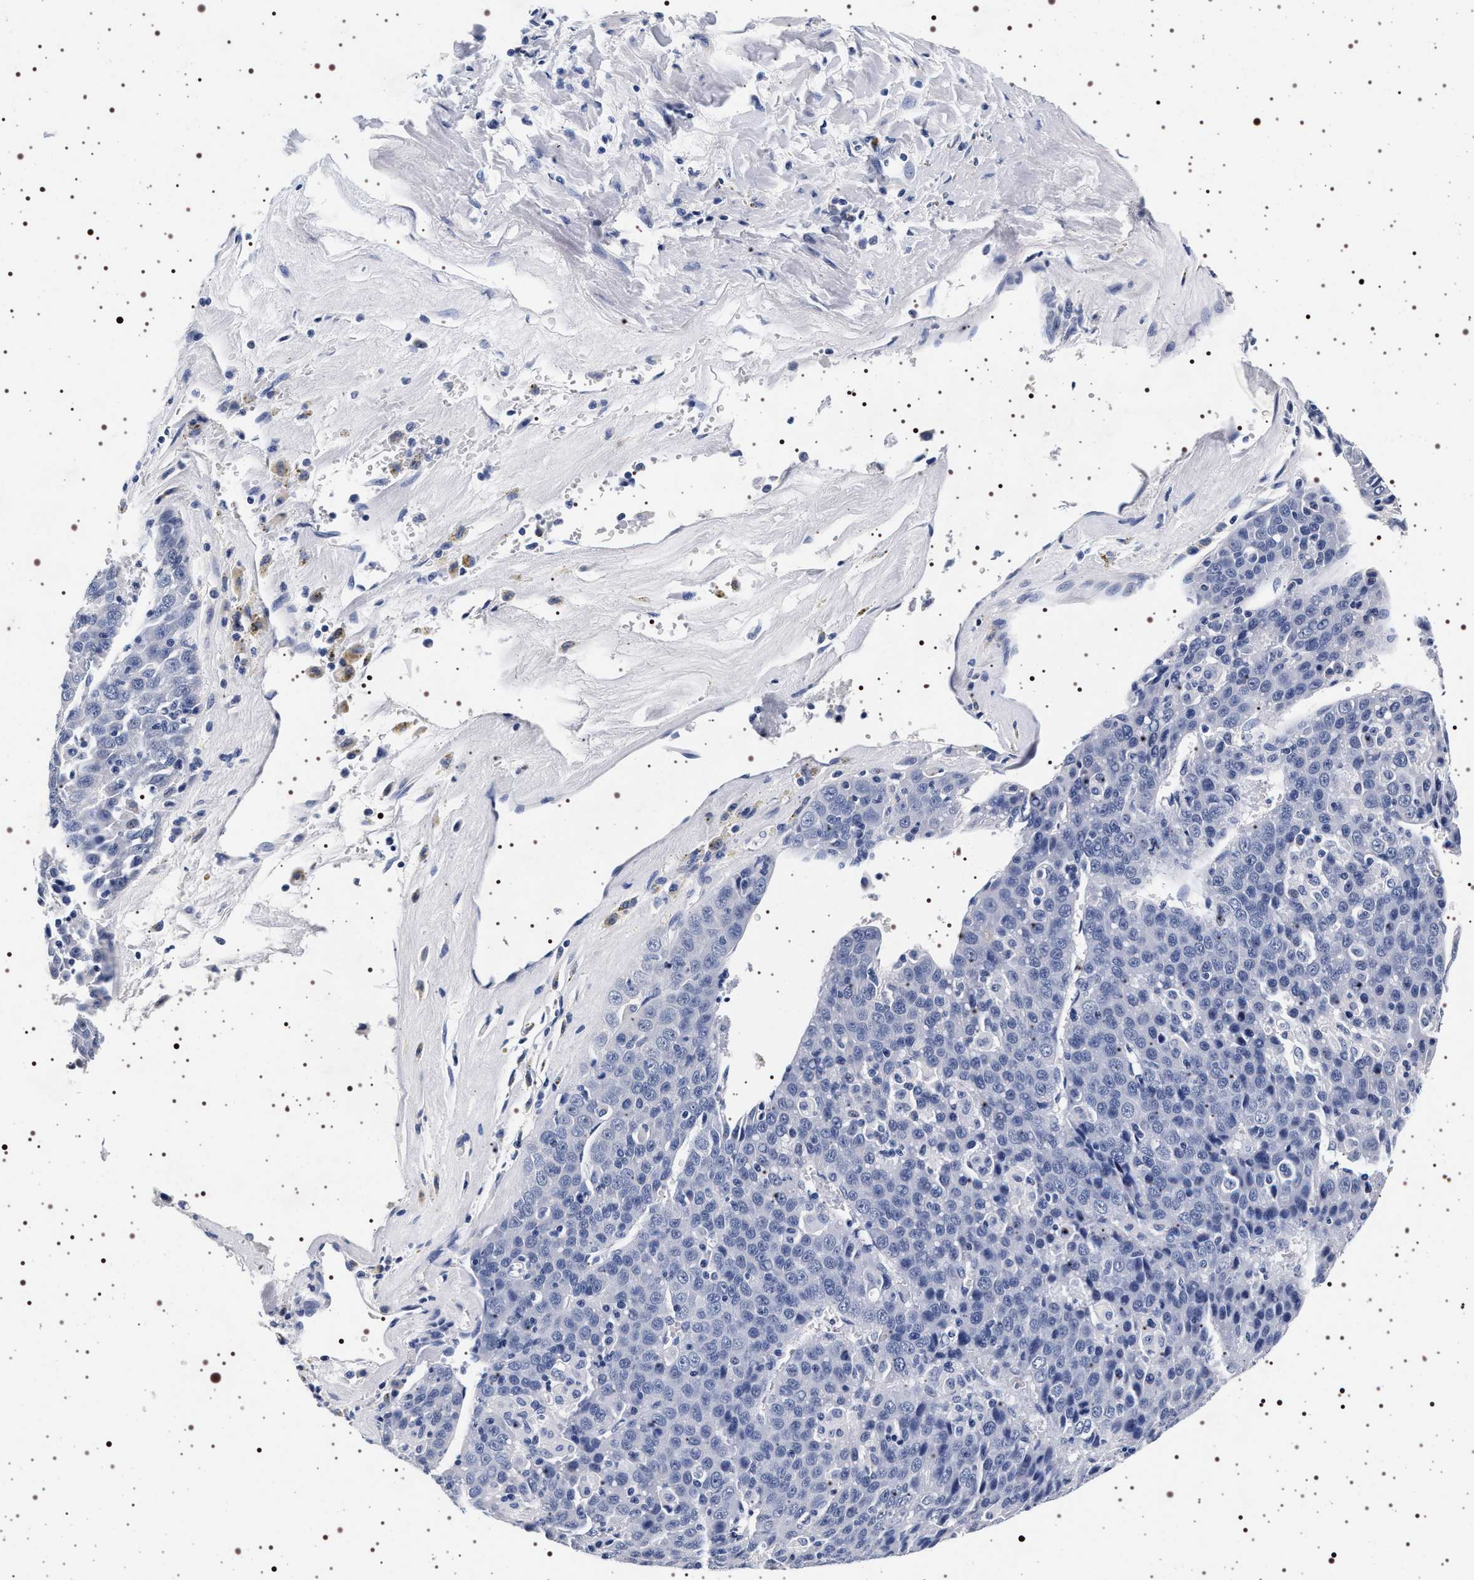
{"staining": {"intensity": "negative", "quantity": "none", "location": "none"}, "tissue": "liver cancer", "cell_type": "Tumor cells", "image_type": "cancer", "snomed": [{"axis": "morphology", "description": "Carcinoma, Hepatocellular, NOS"}, {"axis": "topography", "description": "Liver"}], "caption": "This micrograph is of liver cancer stained with immunohistochemistry (IHC) to label a protein in brown with the nuclei are counter-stained blue. There is no positivity in tumor cells. (Immunohistochemistry, brightfield microscopy, high magnification).", "gene": "SYN1", "patient": {"sex": "female", "age": 53}}